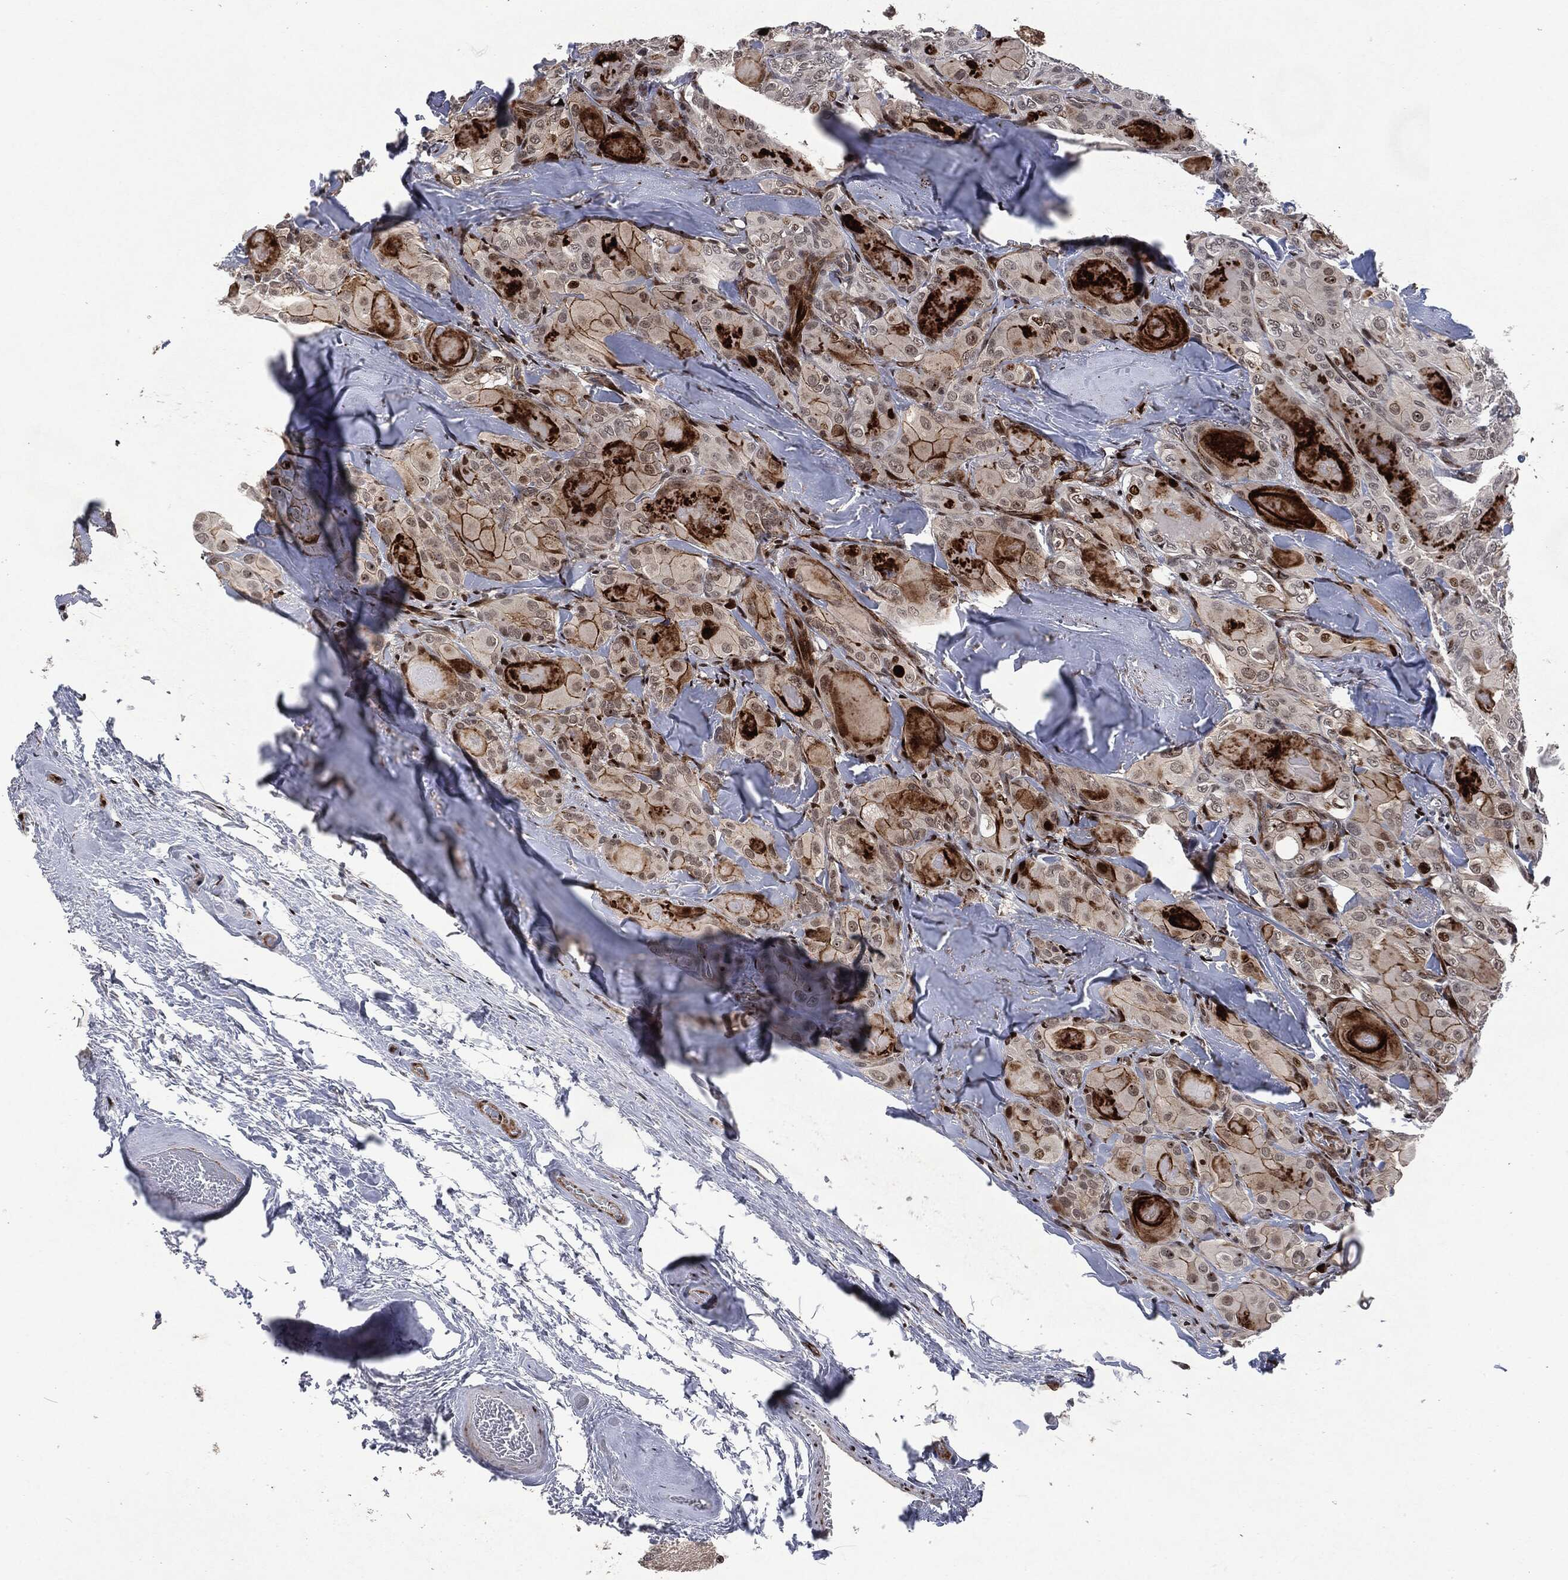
{"staining": {"intensity": "strong", "quantity": "<25%", "location": "cytoplasmic/membranous"}, "tissue": "thyroid cancer", "cell_type": "Tumor cells", "image_type": "cancer", "snomed": [{"axis": "morphology", "description": "Normal tissue, NOS"}, {"axis": "morphology", "description": "Papillary adenocarcinoma, NOS"}, {"axis": "topography", "description": "Thyroid gland"}], "caption": "Papillary adenocarcinoma (thyroid) was stained to show a protein in brown. There is medium levels of strong cytoplasmic/membranous positivity in about <25% of tumor cells.", "gene": "EGFR", "patient": {"sex": "female", "age": 66}}